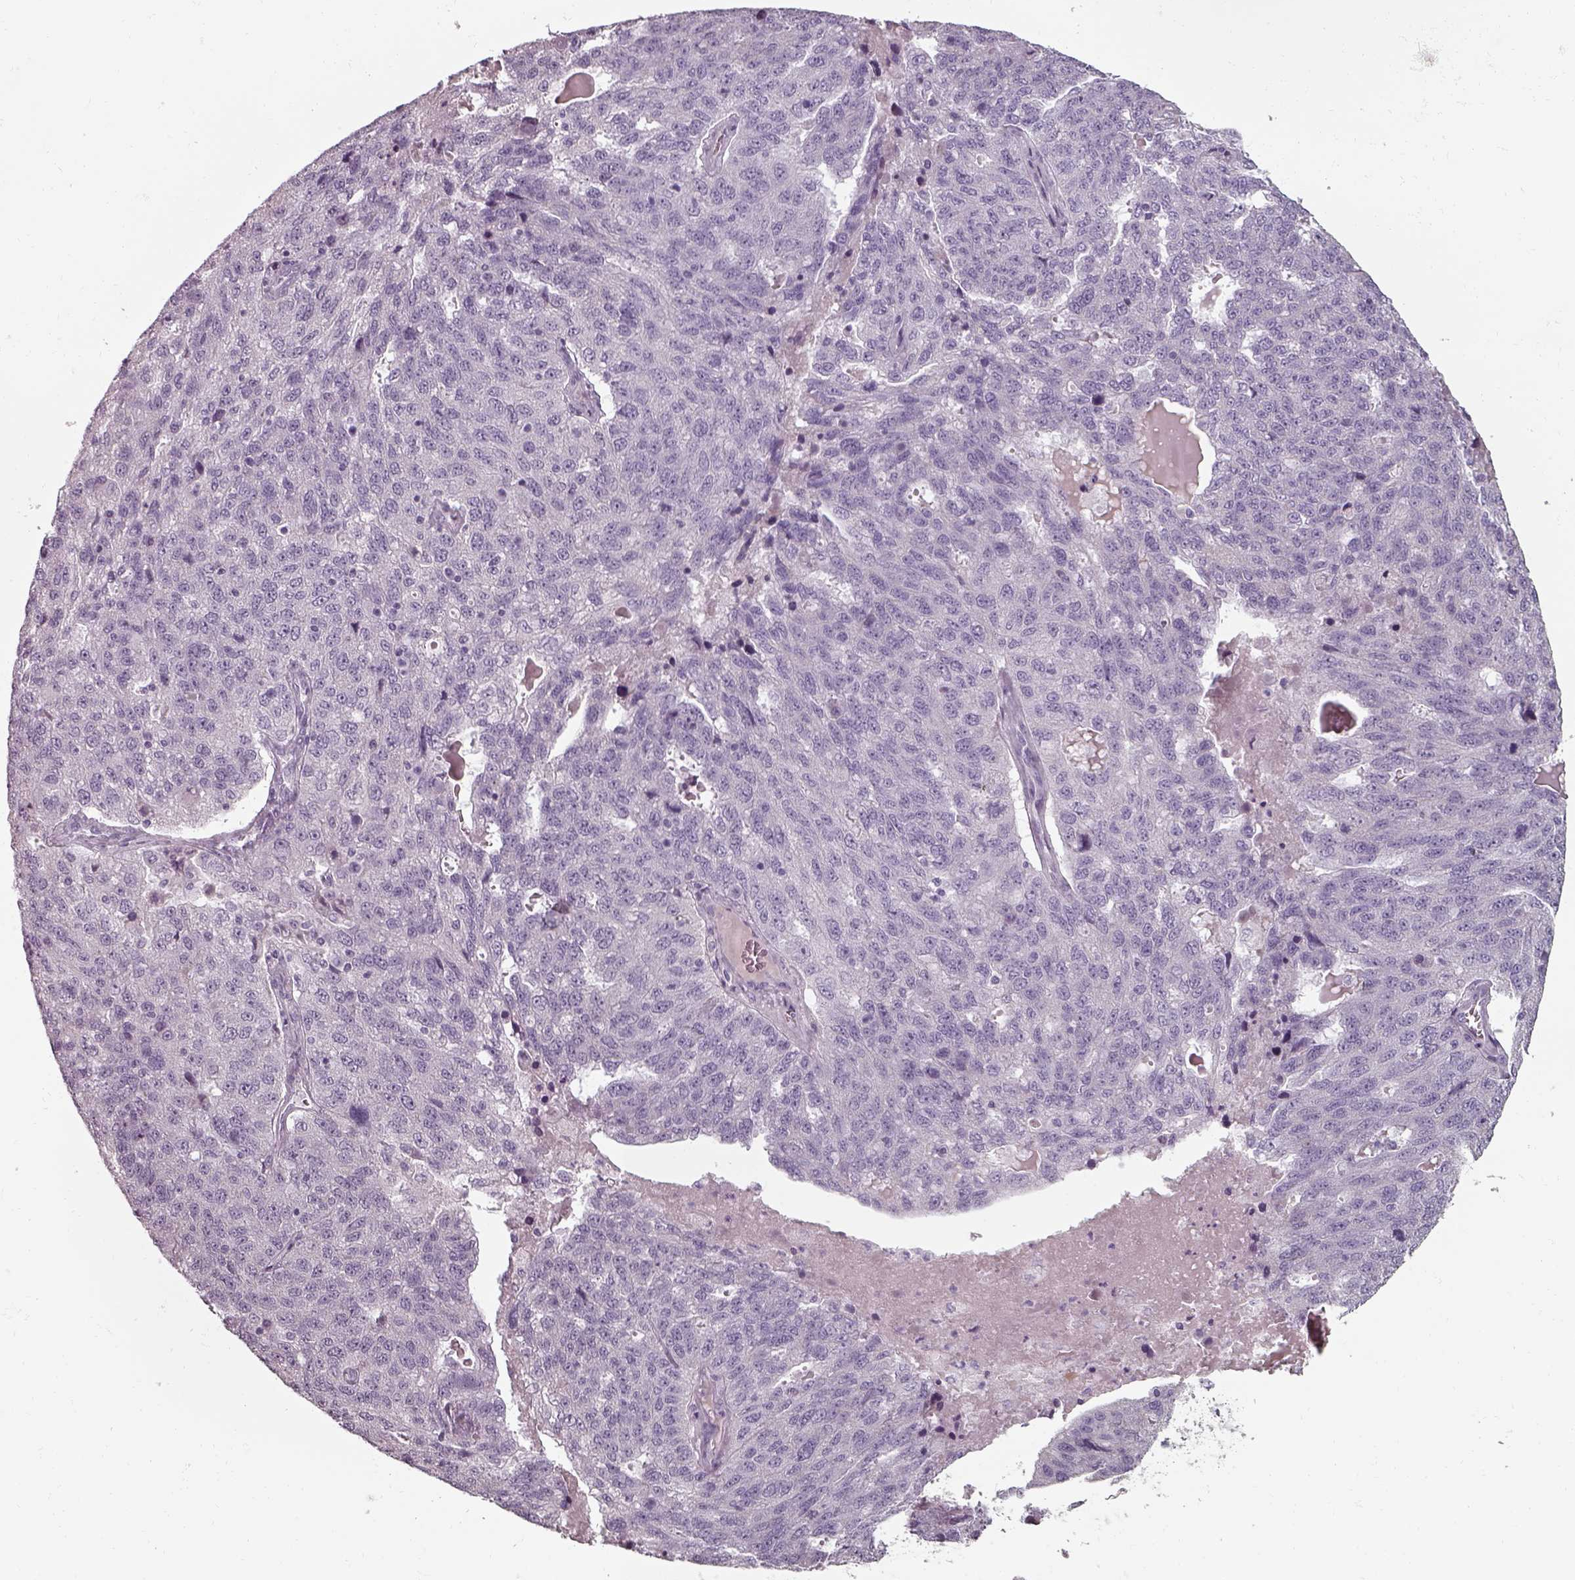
{"staining": {"intensity": "negative", "quantity": "none", "location": "none"}, "tissue": "ovarian cancer", "cell_type": "Tumor cells", "image_type": "cancer", "snomed": [{"axis": "morphology", "description": "Cystadenocarcinoma, serous, NOS"}, {"axis": "topography", "description": "Ovary"}], "caption": "Tumor cells show no significant protein positivity in ovarian cancer (serous cystadenocarcinoma).", "gene": "SEPTIN14", "patient": {"sex": "female", "age": 71}}